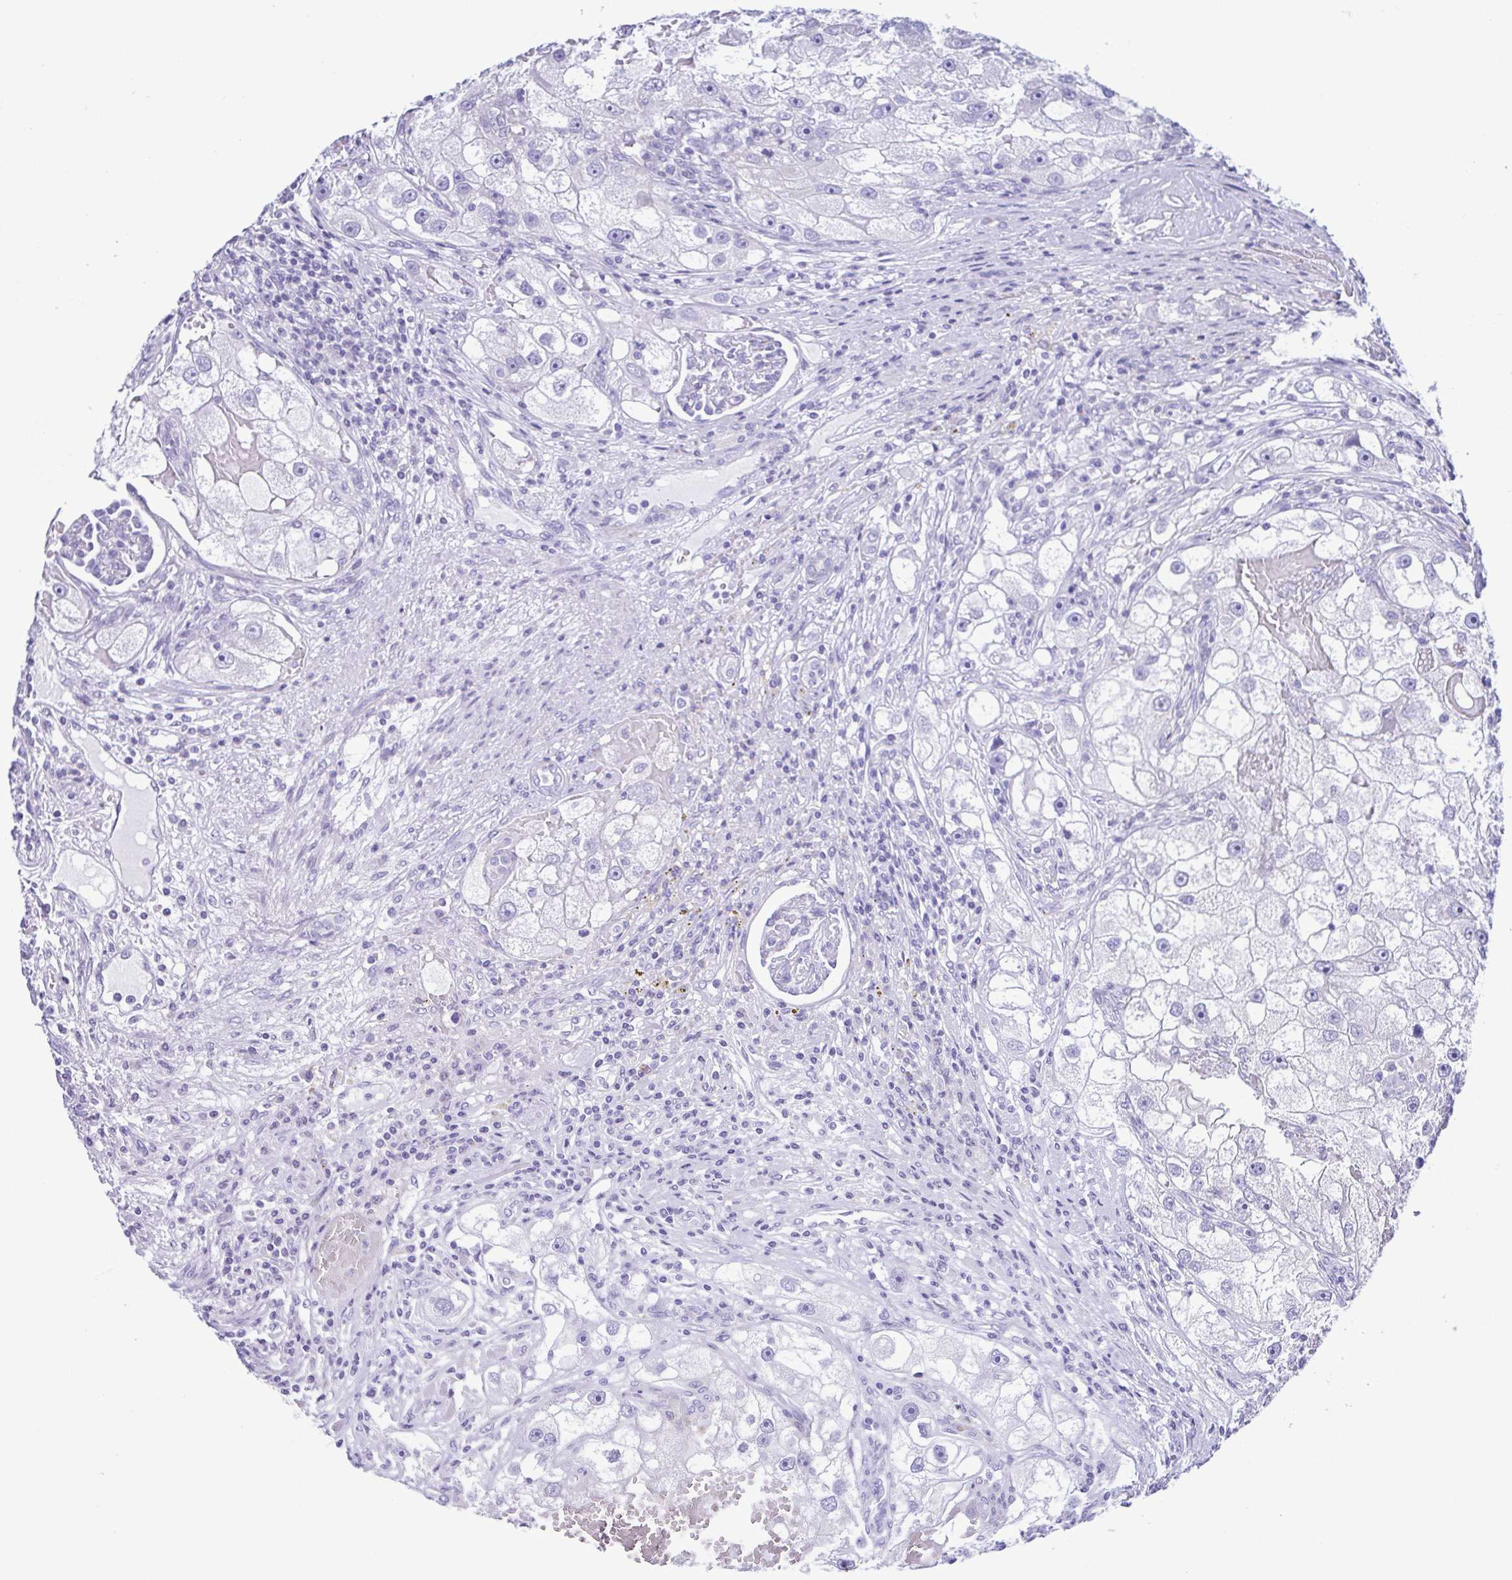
{"staining": {"intensity": "negative", "quantity": "none", "location": "none"}, "tissue": "renal cancer", "cell_type": "Tumor cells", "image_type": "cancer", "snomed": [{"axis": "morphology", "description": "Adenocarcinoma, NOS"}, {"axis": "topography", "description": "Kidney"}], "caption": "High power microscopy micrograph of an immunohistochemistry image of renal cancer, revealing no significant expression in tumor cells.", "gene": "ACTRT3", "patient": {"sex": "male", "age": 63}}